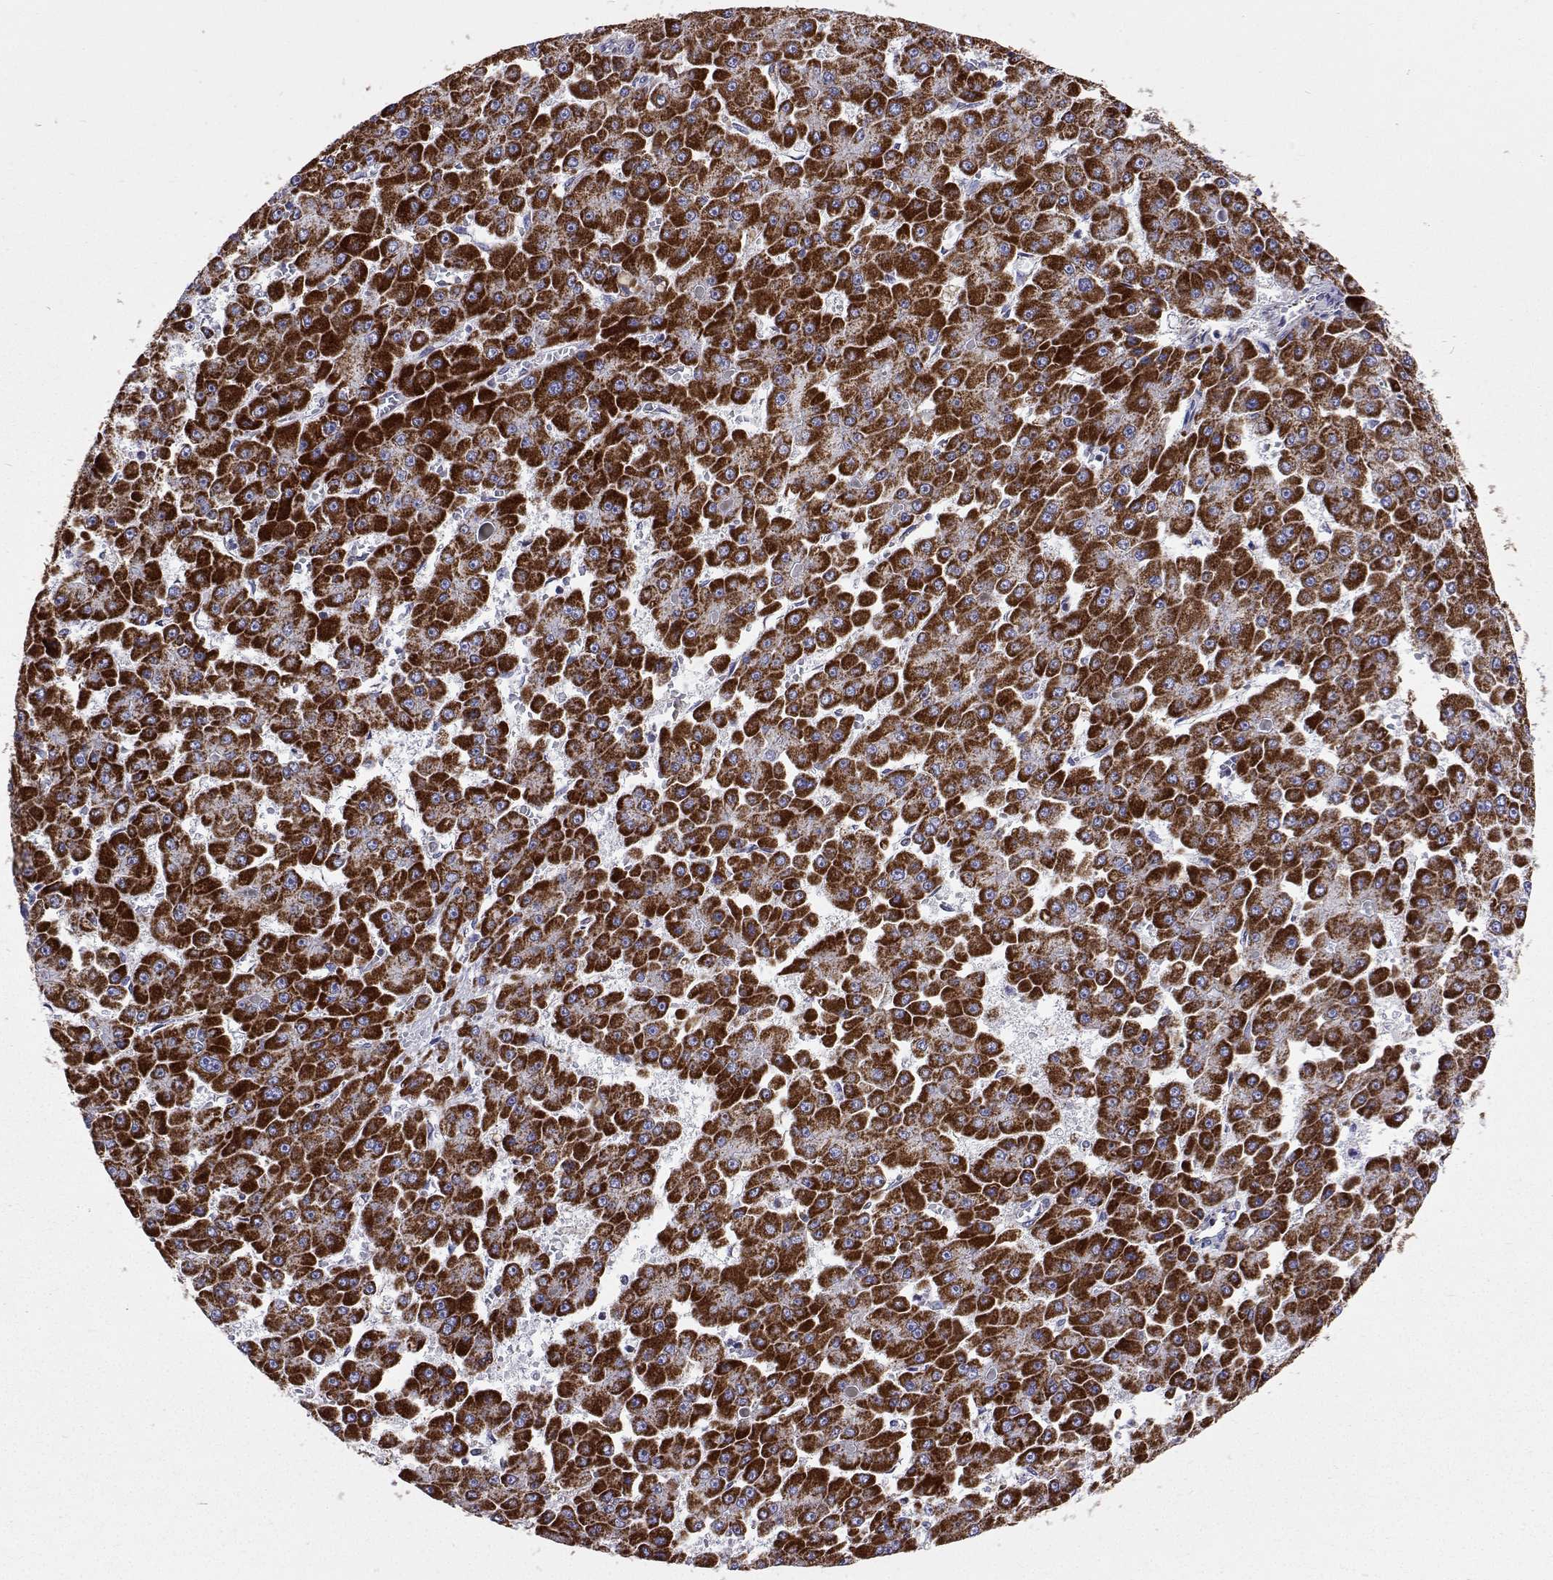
{"staining": {"intensity": "strong", "quantity": ">75%", "location": "cytoplasmic/membranous"}, "tissue": "liver cancer", "cell_type": "Tumor cells", "image_type": "cancer", "snomed": [{"axis": "morphology", "description": "Carcinoma, Hepatocellular, NOS"}, {"axis": "topography", "description": "Liver"}], "caption": "A photomicrograph of liver hepatocellular carcinoma stained for a protein displays strong cytoplasmic/membranous brown staining in tumor cells. The staining is performed using DAB (3,3'-diaminobenzidine) brown chromogen to label protein expression. The nuclei are counter-stained blue using hematoxylin.", "gene": "MCCC2", "patient": {"sex": "male", "age": 78}}